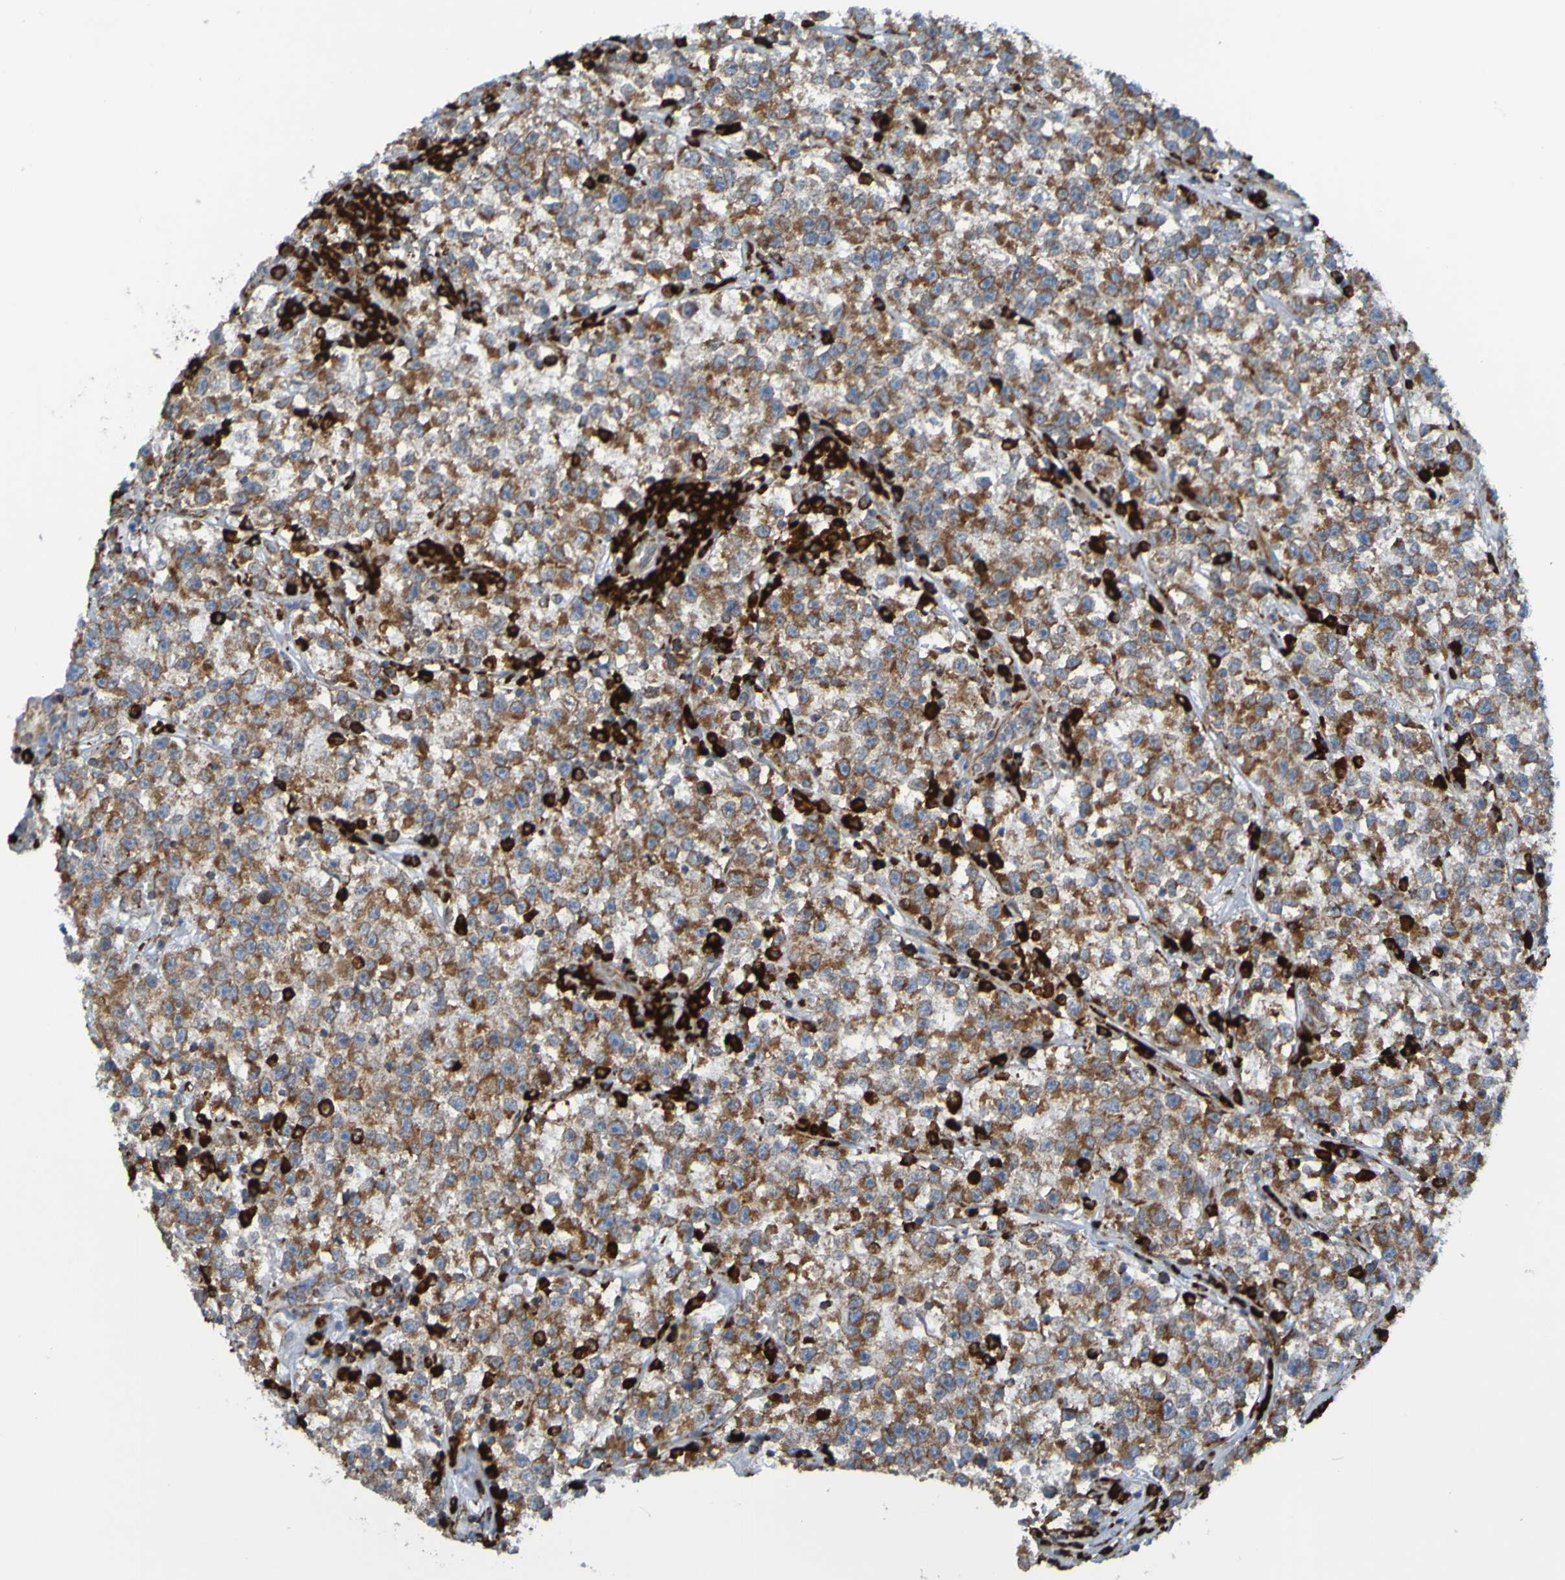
{"staining": {"intensity": "weak", "quantity": "25%-75%", "location": "cytoplasmic/membranous"}, "tissue": "testis cancer", "cell_type": "Tumor cells", "image_type": "cancer", "snomed": [{"axis": "morphology", "description": "Seminoma, NOS"}, {"axis": "topography", "description": "Testis"}], "caption": "Immunohistochemical staining of human testis seminoma reveals low levels of weak cytoplasmic/membranous staining in approximately 25%-75% of tumor cells.", "gene": "SSR1", "patient": {"sex": "male", "age": 22}}